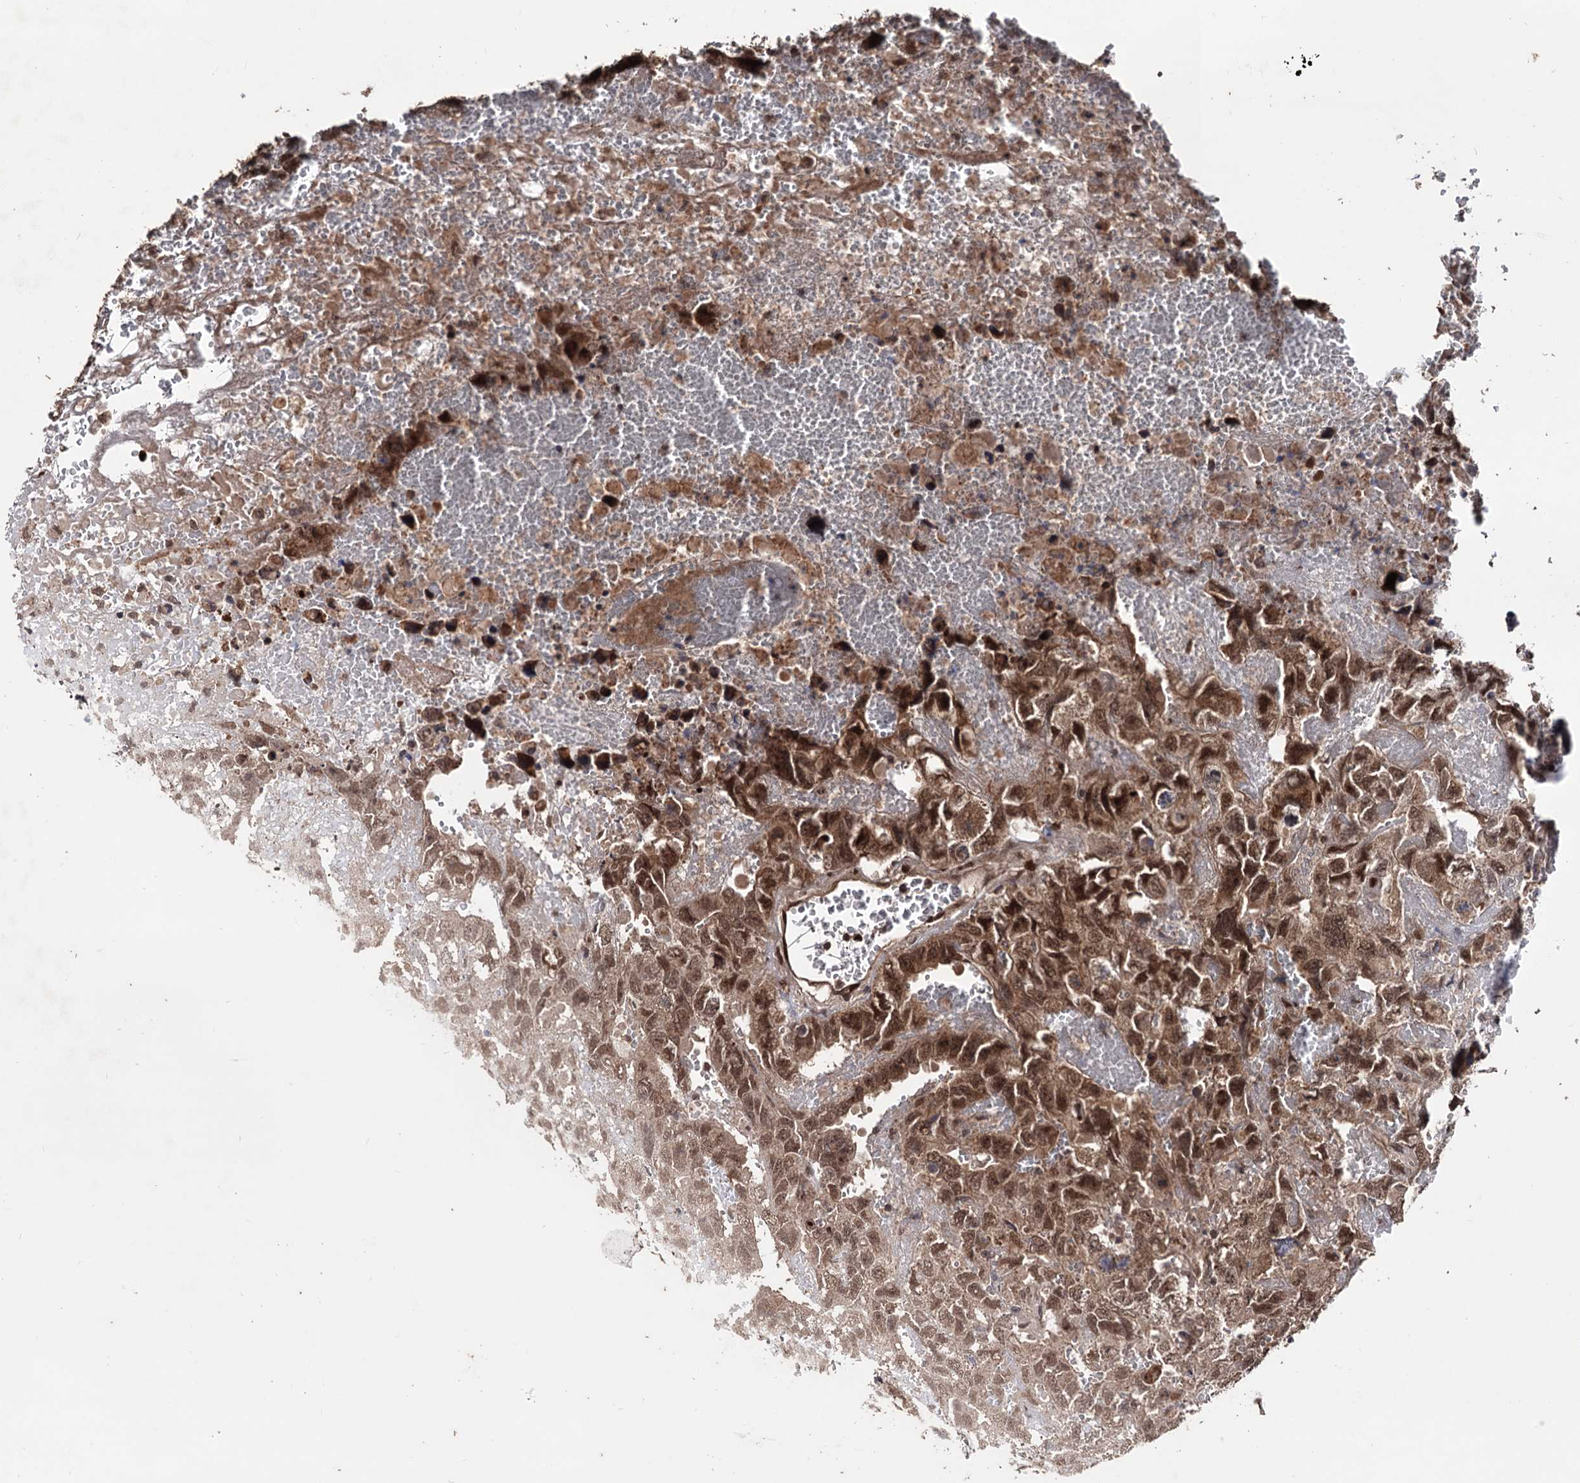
{"staining": {"intensity": "moderate", "quantity": ">75%", "location": "cytoplasmic/membranous,nuclear"}, "tissue": "testis cancer", "cell_type": "Tumor cells", "image_type": "cancer", "snomed": [{"axis": "morphology", "description": "Carcinoma, Embryonal, NOS"}, {"axis": "topography", "description": "Testis"}], "caption": "Testis embryonal carcinoma stained with a brown dye displays moderate cytoplasmic/membranous and nuclear positive positivity in about >75% of tumor cells.", "gene": "KLF5", "patient": {"sex": "male", "age": 45}}